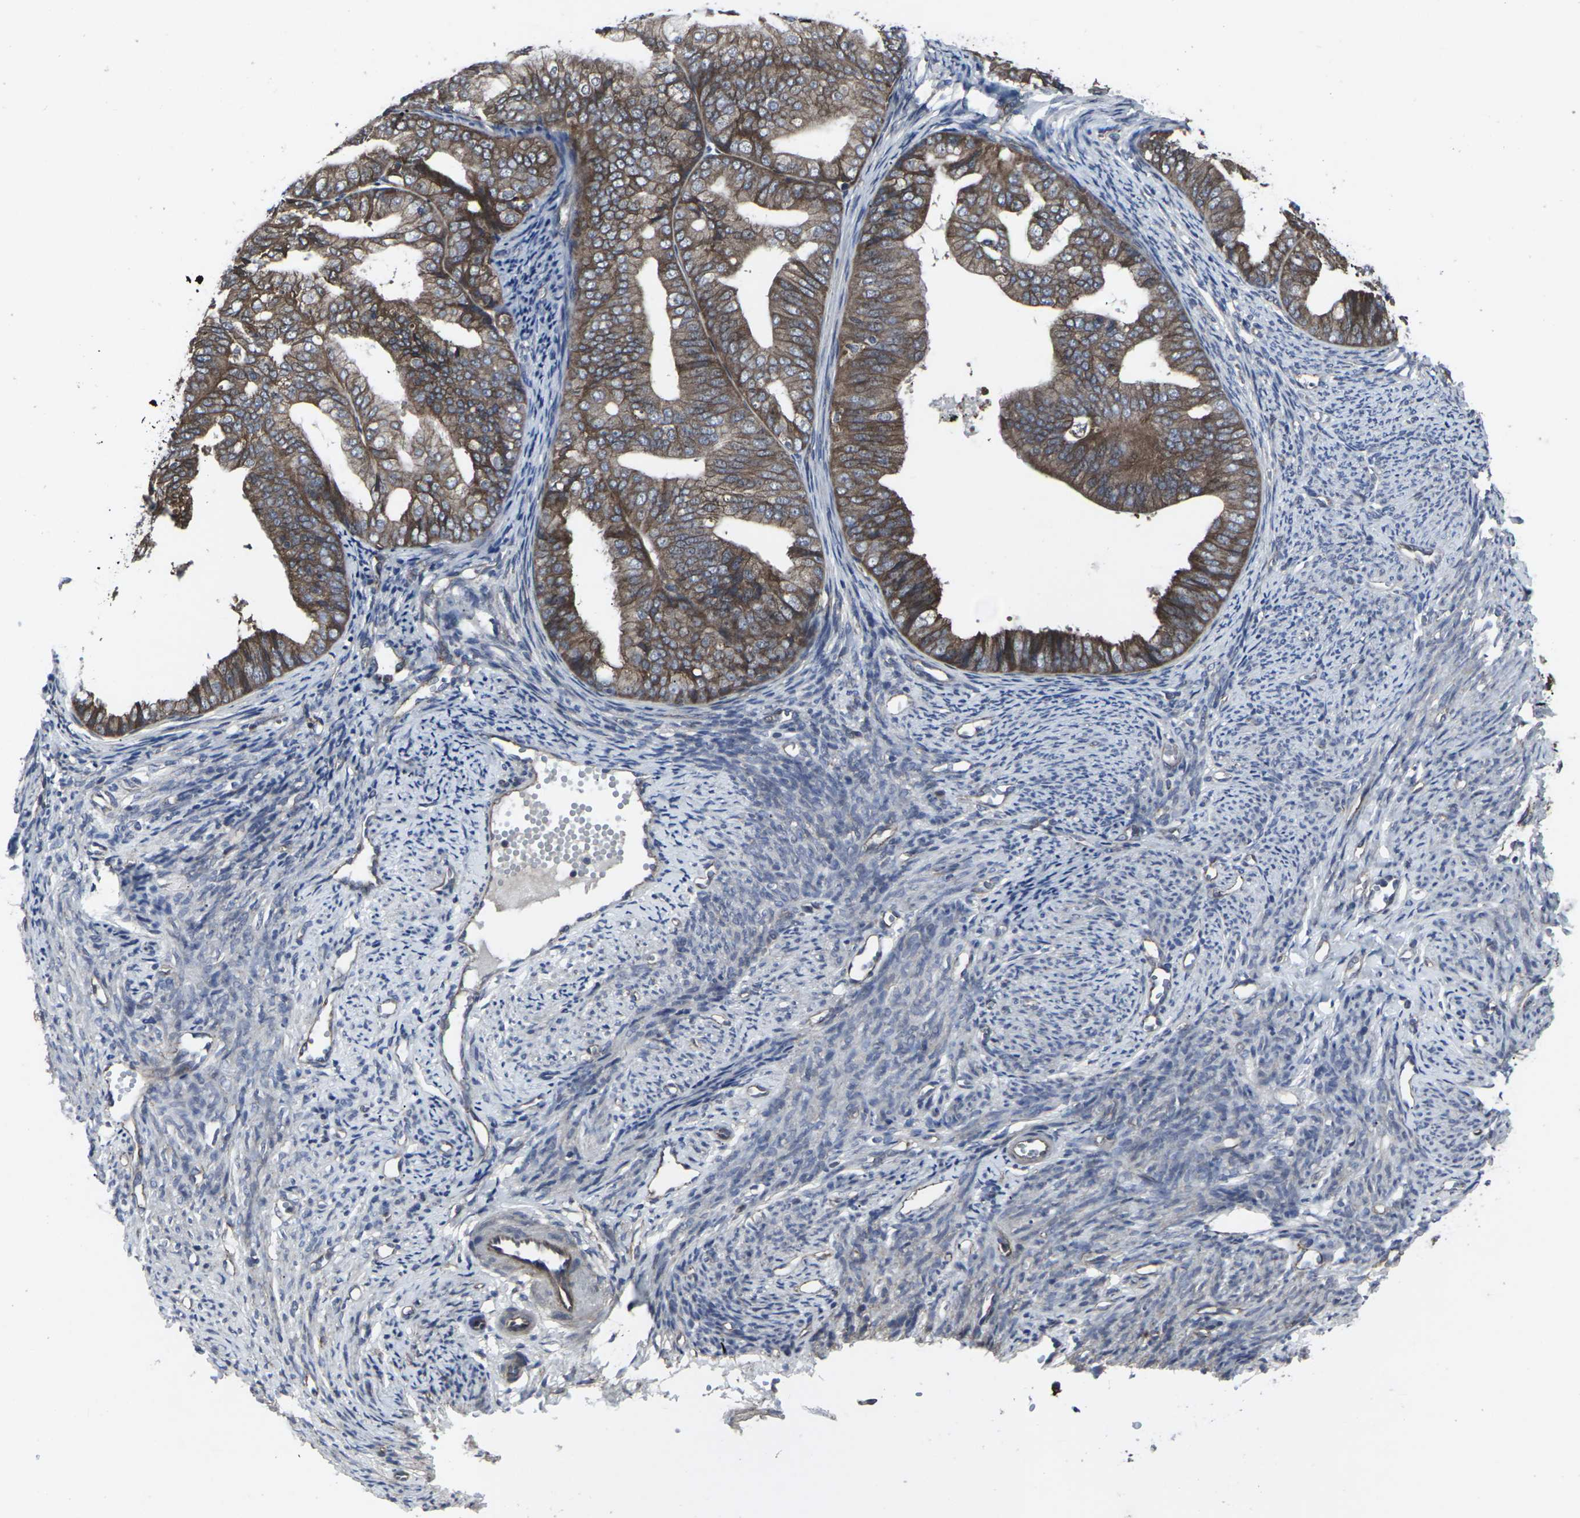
{"staining": {"intensity": "moderate", "quantity": ">75%", "location": "cytoplasmic/membranous"}, "tissue": "endometrial cancer", "cell_type": "Tumor cells", "image_type": "cancer", "snomed": [{"axis": "morphology", "description": "Adenocarcinoma, NOS"}, {"axis": "topography", "description": "Endometrium"}], "caption": "Human endometrial cancer stained with a protein marker shows moderate staining in tumor cells.", "gene": "MAPKAPK2", "patient": {"sex": "female", "age": 63}}